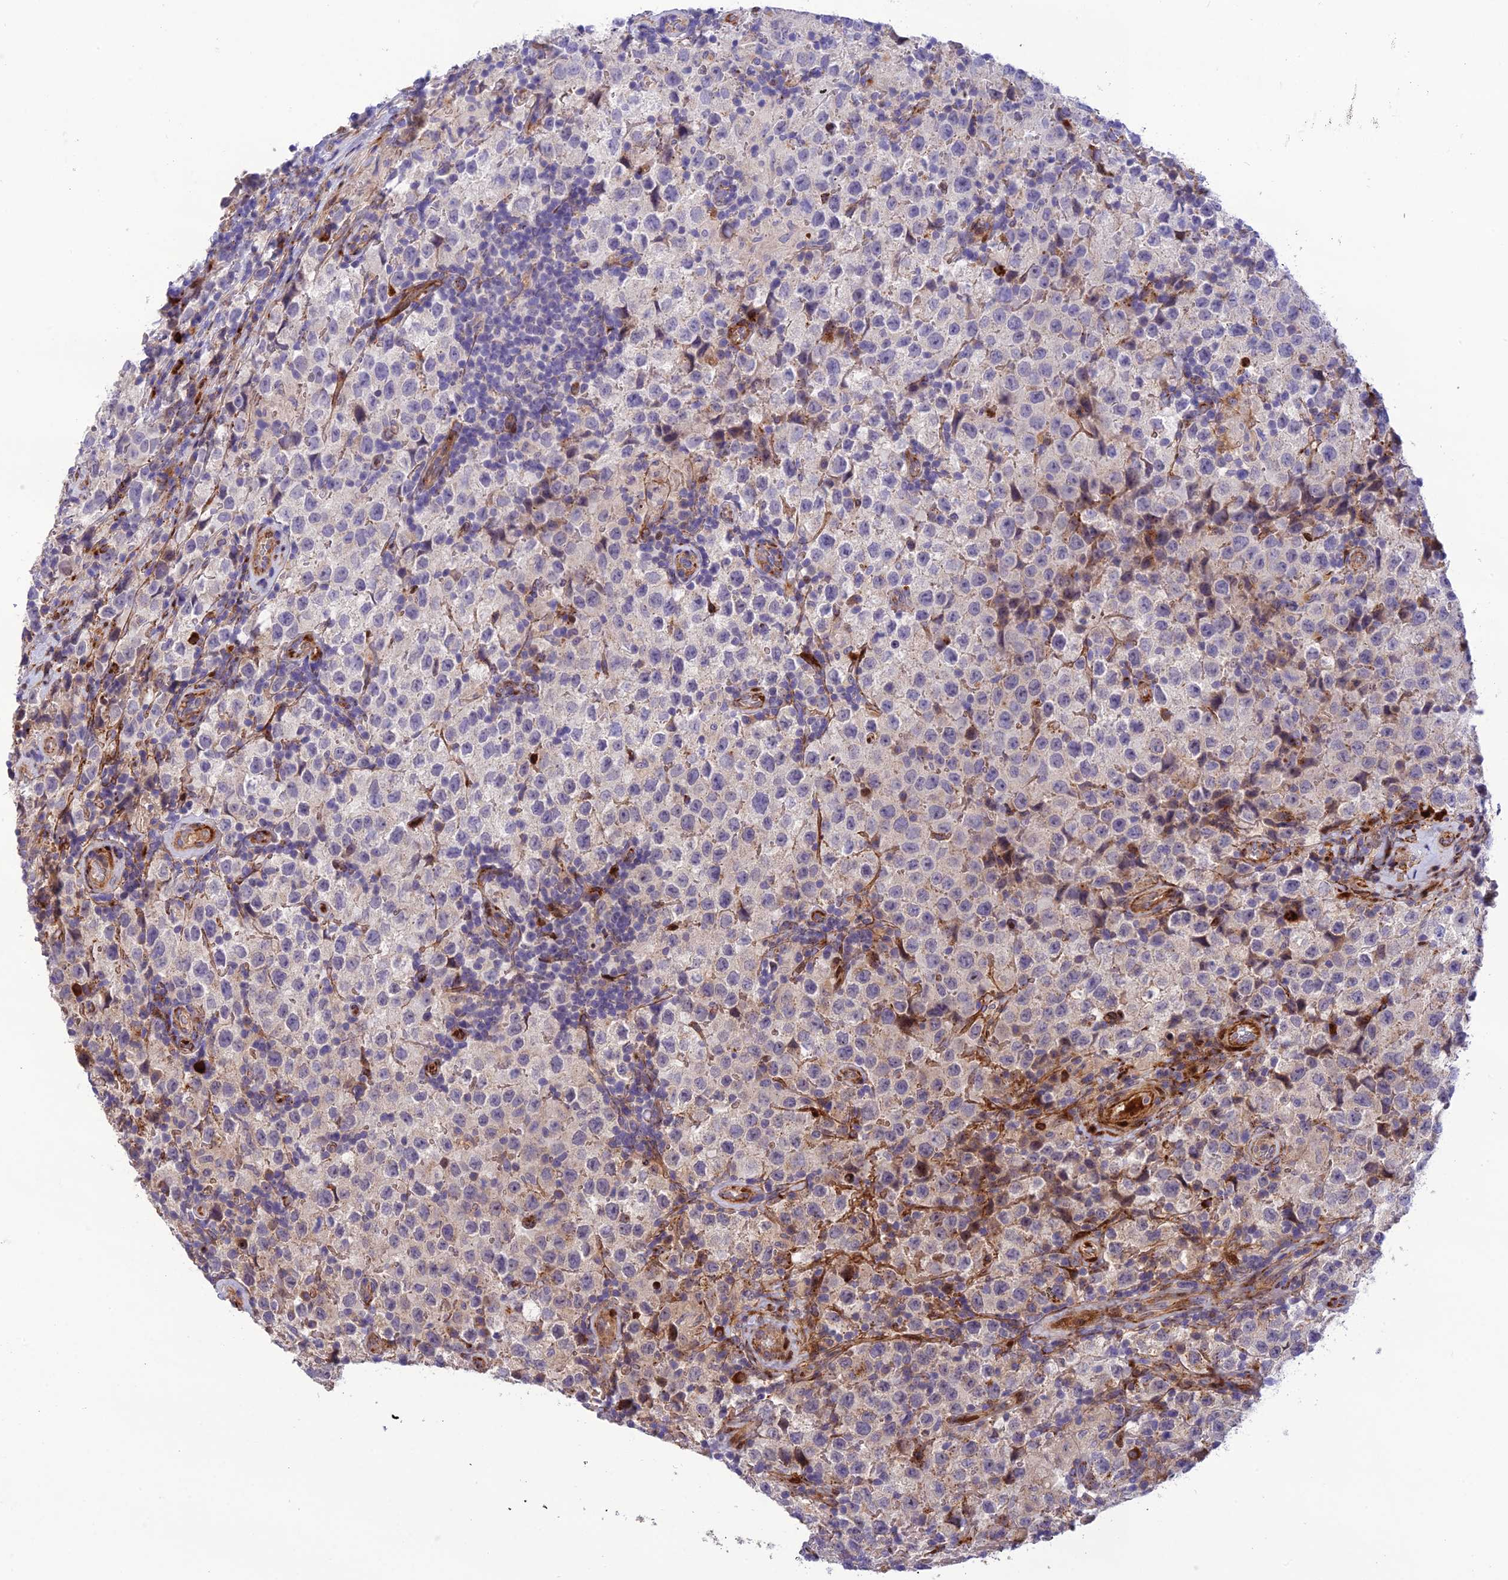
{"staining": {"intensity": "weak", "quantity": "<25%", "location": "cytoplasmic/membranous"}, "tissue": "testis cancer", "cell_type": "Tumor cells", "image_type": "cancer", "snomed": [{"axis": "morphology", "description": "Seminoma, NOS"}, {"axis": "morphology", "description": "Carcinoma, Embryonal, NOS"}, {"axis": "topography", "description": "Testis"}], "caption": "High magnification brightfield microscopy of testis cancer (seminoma) stained with DAB (3,3'-diaminobenzidine) (brown) and counterstained with hematoxylin (blue): tumor cells show no significant positivity.", "gene": "CPSF4L", "patient": {"sex": "male", "age": 41}}